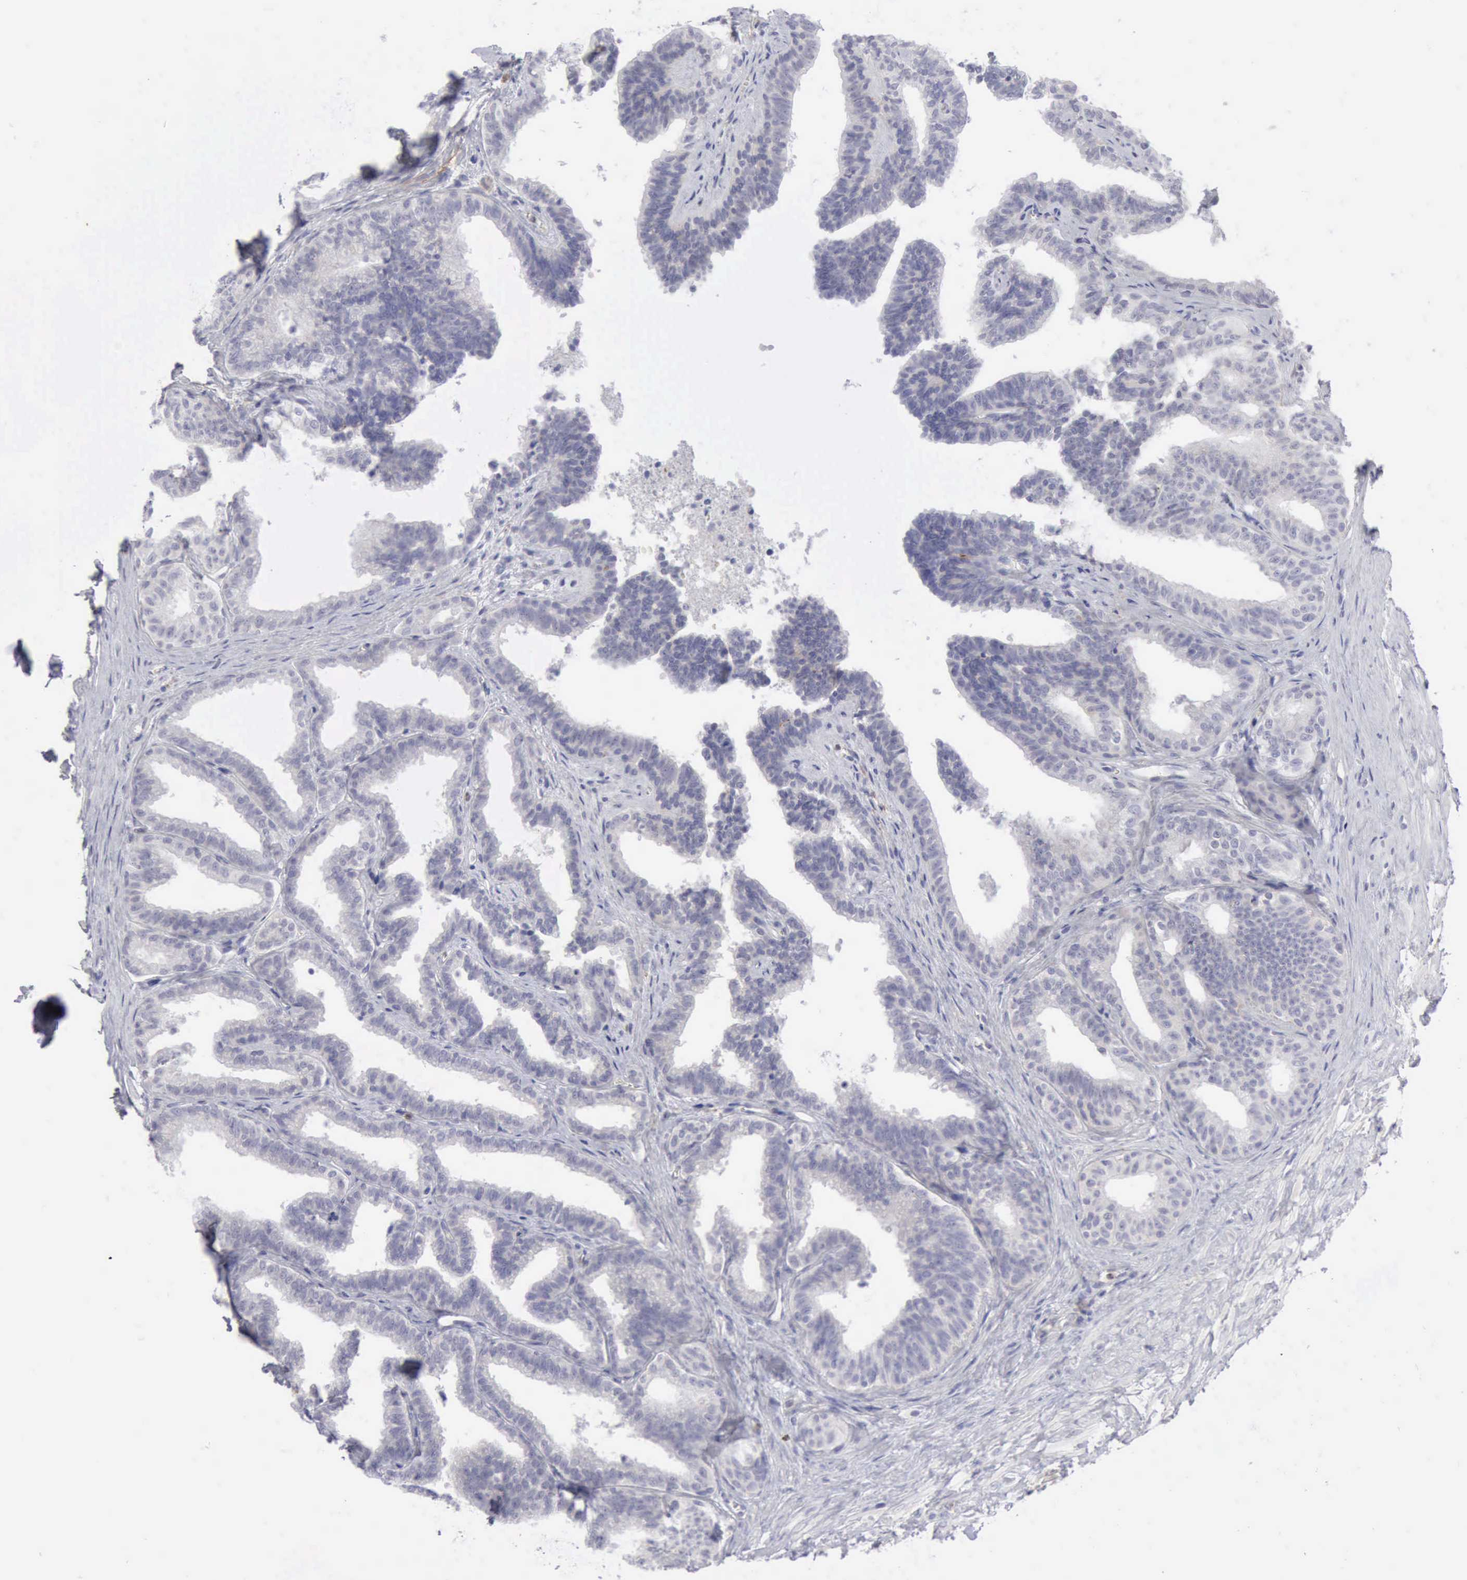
{"staining": {"intensity": "negative", "quantity": "none", "location": "none"}, "tissue": "seminal vesicle", "cell_type": "Glandular cells", "image_type": "normal", "snomed": [{"axis": "morphology", "description": "Normal tissue, NOS"}, {"axis": "topography", "description": "Seminal veicle"}], "caption": "This is an immunohistochemistry image of normal seminal vesicle. There is no expression in glandular cells.", "gene": "TFRC", "patient": {"sex": "male", "age": 26}}